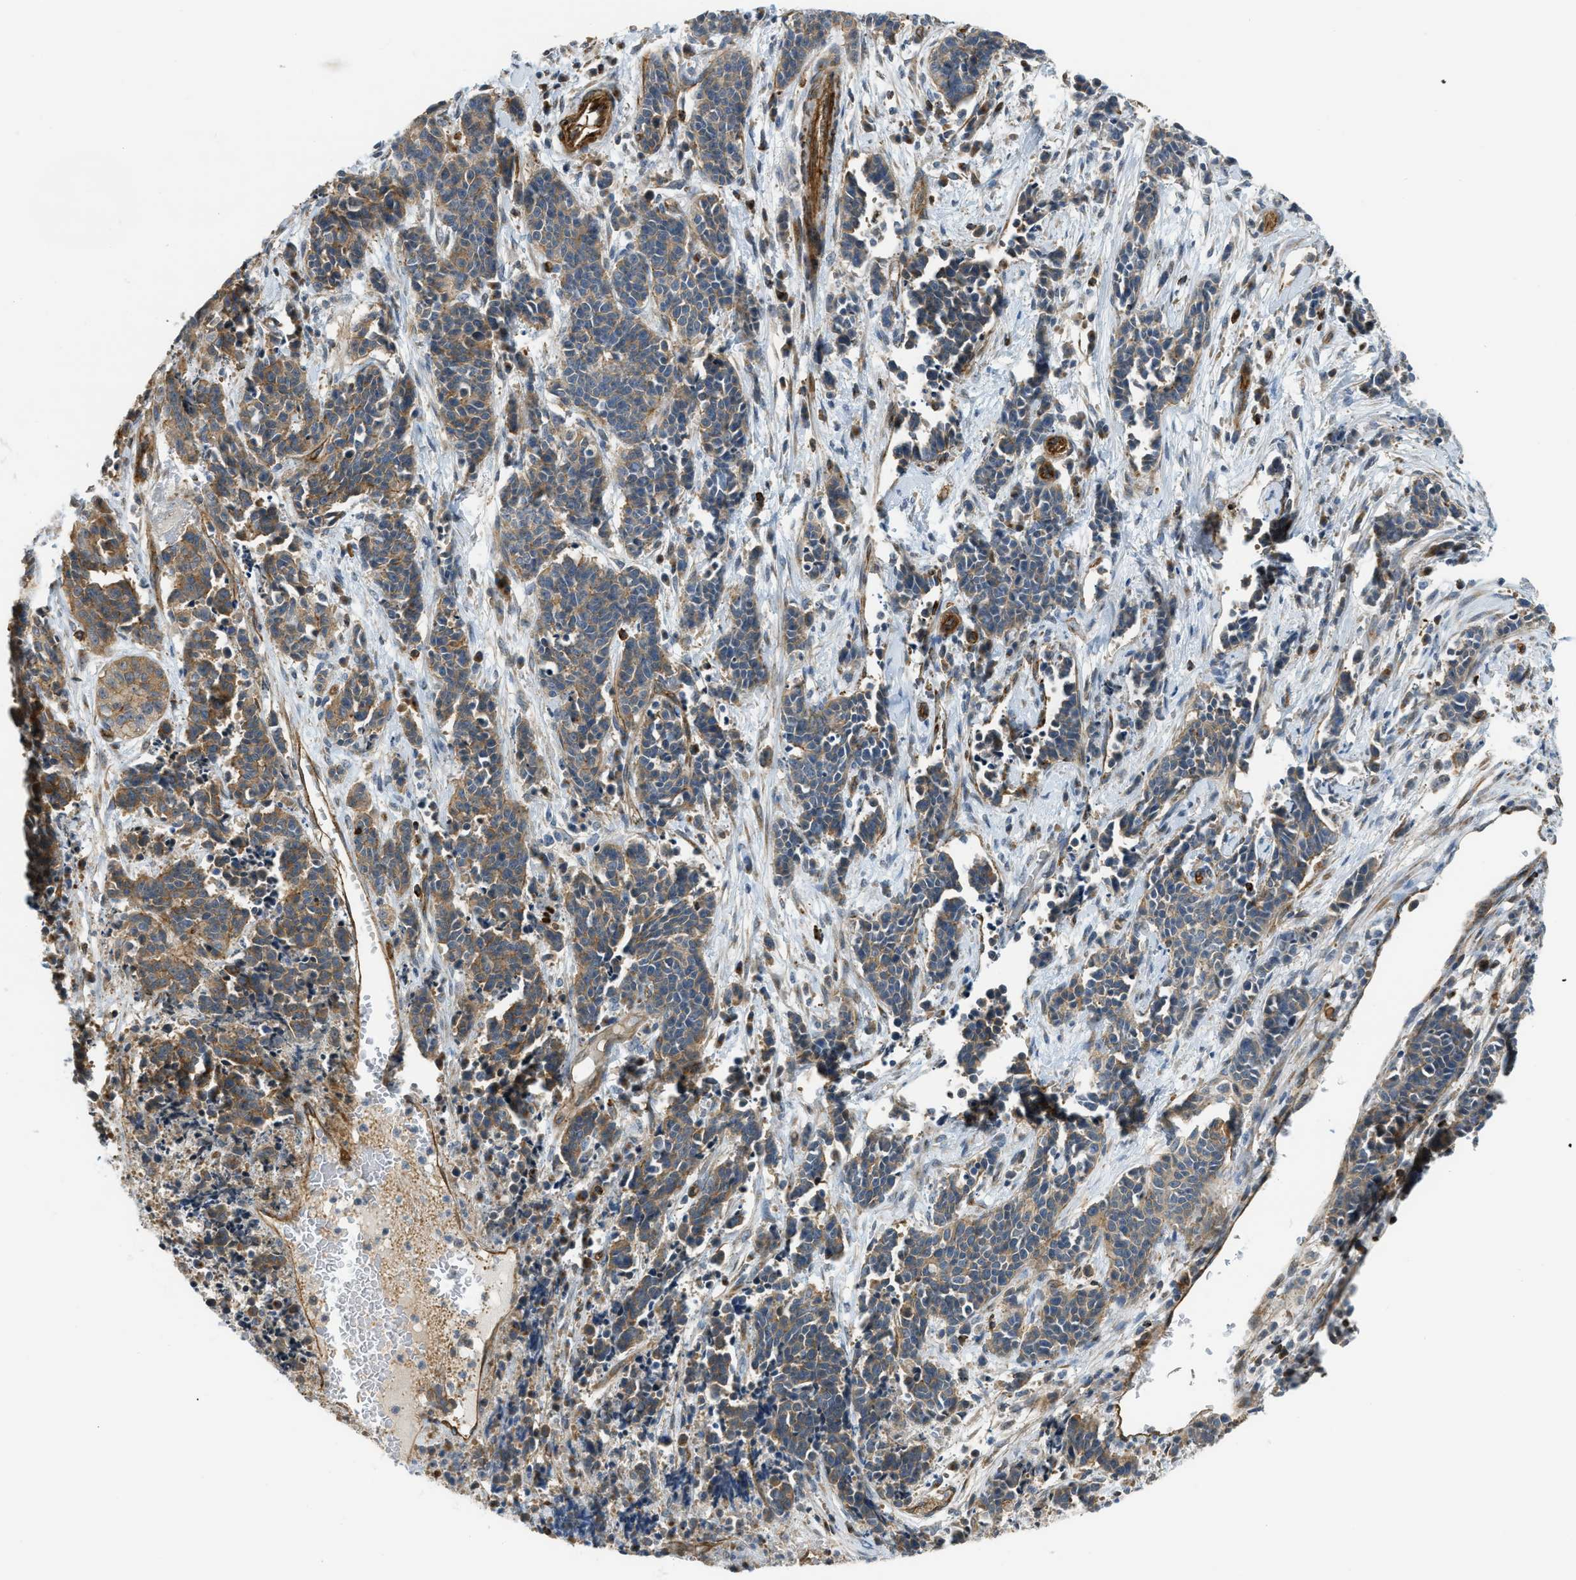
{"staining": {"intensity": "moderate", "quantity": ">75%", "location": "cytoplasmic/membranous"}, "tissue": "cervical cancer", "cell_type": "Tumor cells", "image_type": "cancer", "snomed": [{"axis": "morphology", "description": "Squamous cell carcinoma, NOS"}, {"axis": "topography", "description": "Cervix"}], "caption": "A high-resolution histopathology image shows immunohistochemistry (IHC) staining of squamous cell carcinoma (cervical), which displays moderate cytoplasmic/membranous positivity in approximately >75% of tumor cells. The staining was performed using DAB to visualize the protein expression in brown, while the nuclei were stained in blue with hematoxylin (Magnification: 20x).", "gene": "KIAA1671", "patient": {"sex": "female", "age": 35}}